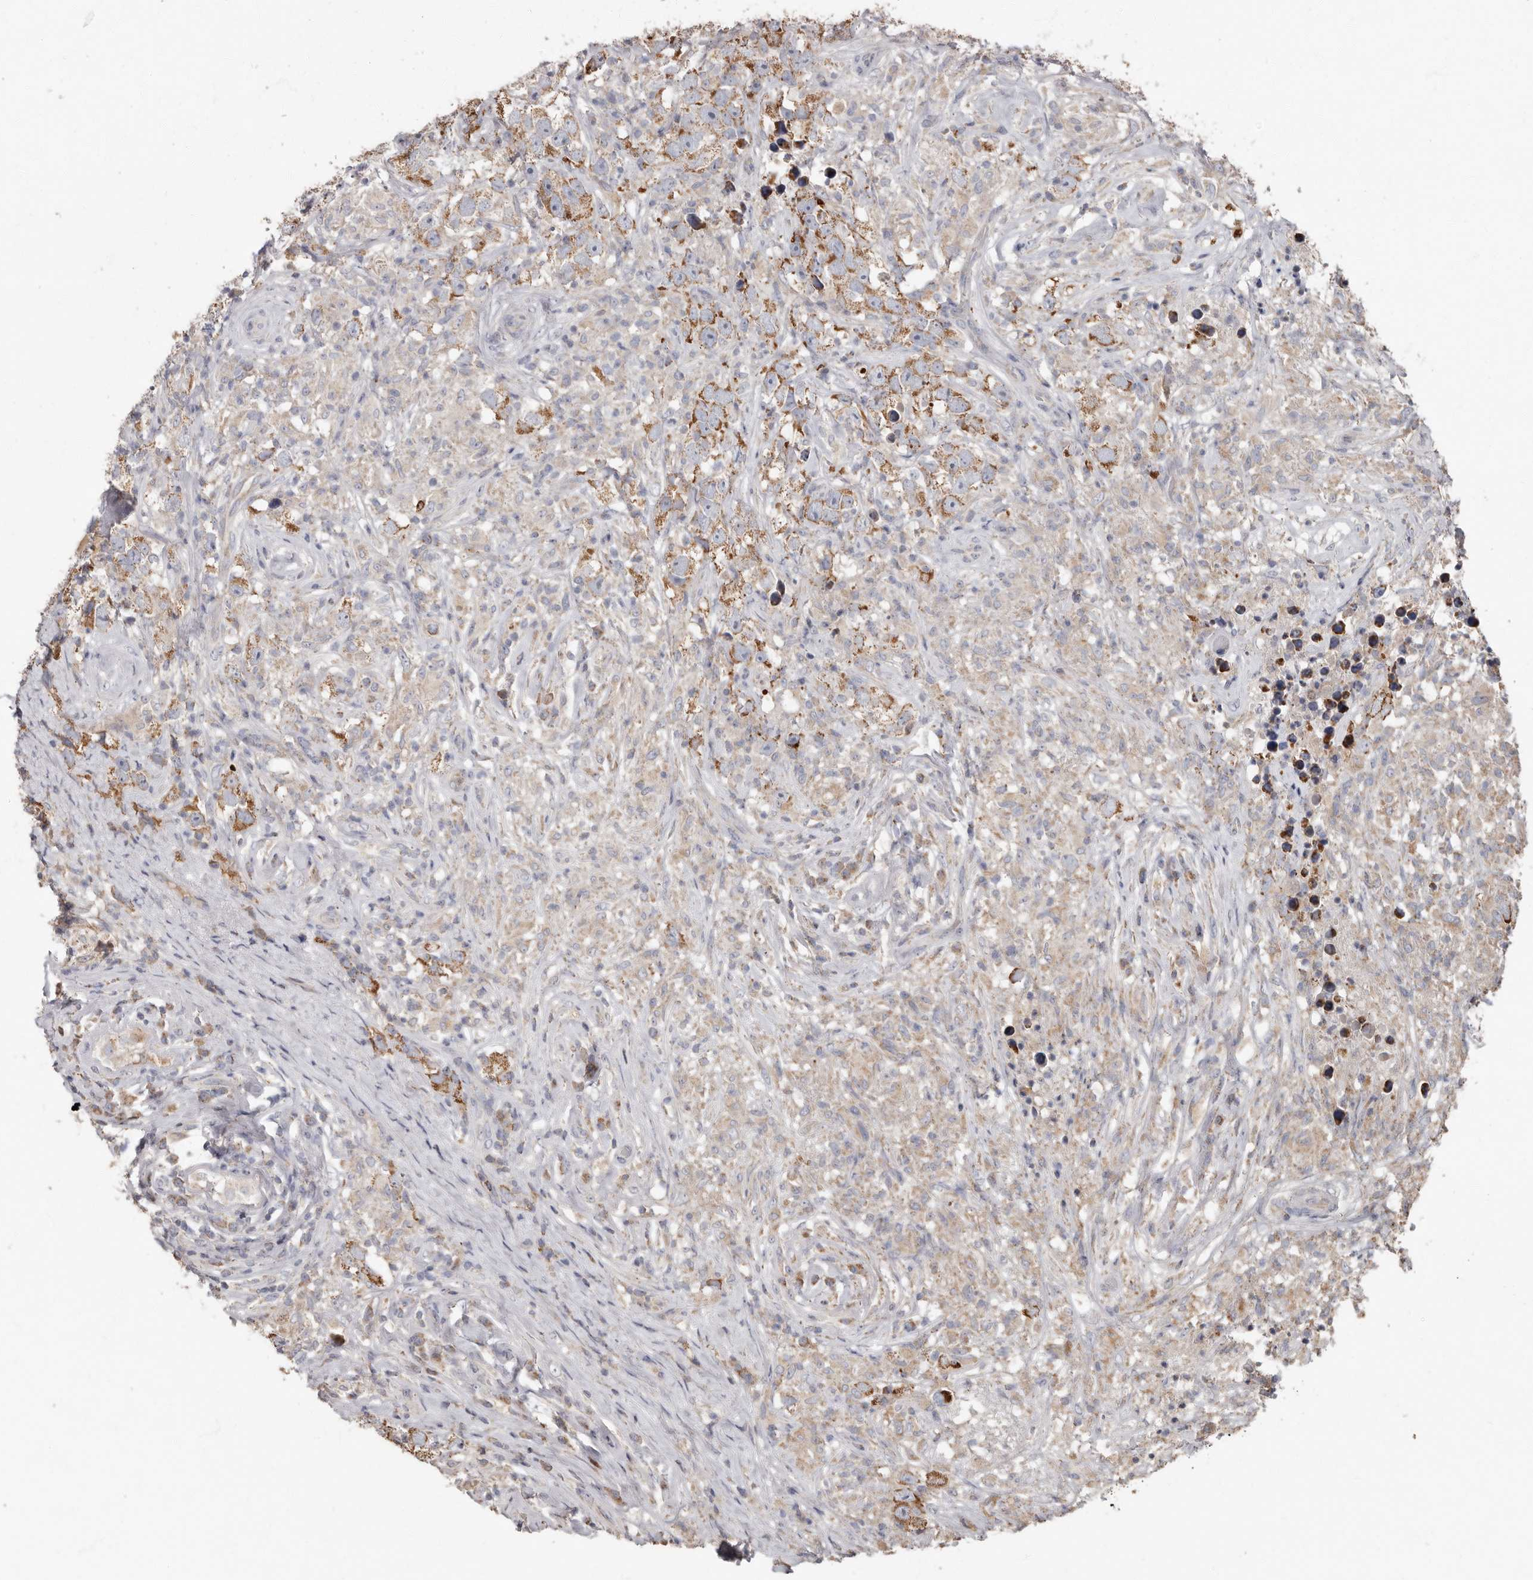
{"staining": {"intensity": "moderate", "quantity": "25%-75%", "location": "cytoplasmic/membranous"}, "tissue": "testis cancer", "cell_type": "Tumor cells", "image_type": "cancer", "snomed": [{"axis": "morphology", "description": "Seminoma, NOS"}, {"axis": "topography", "description": "Testis"}], "caption": "The immunohistochemical stain shows moderate cytoplasmic/membranous staining in tumor cells of testis cancer (seminoma) tissue.", "gene": "KIF26B", "patient": {"sex": "male", "age": 49}}